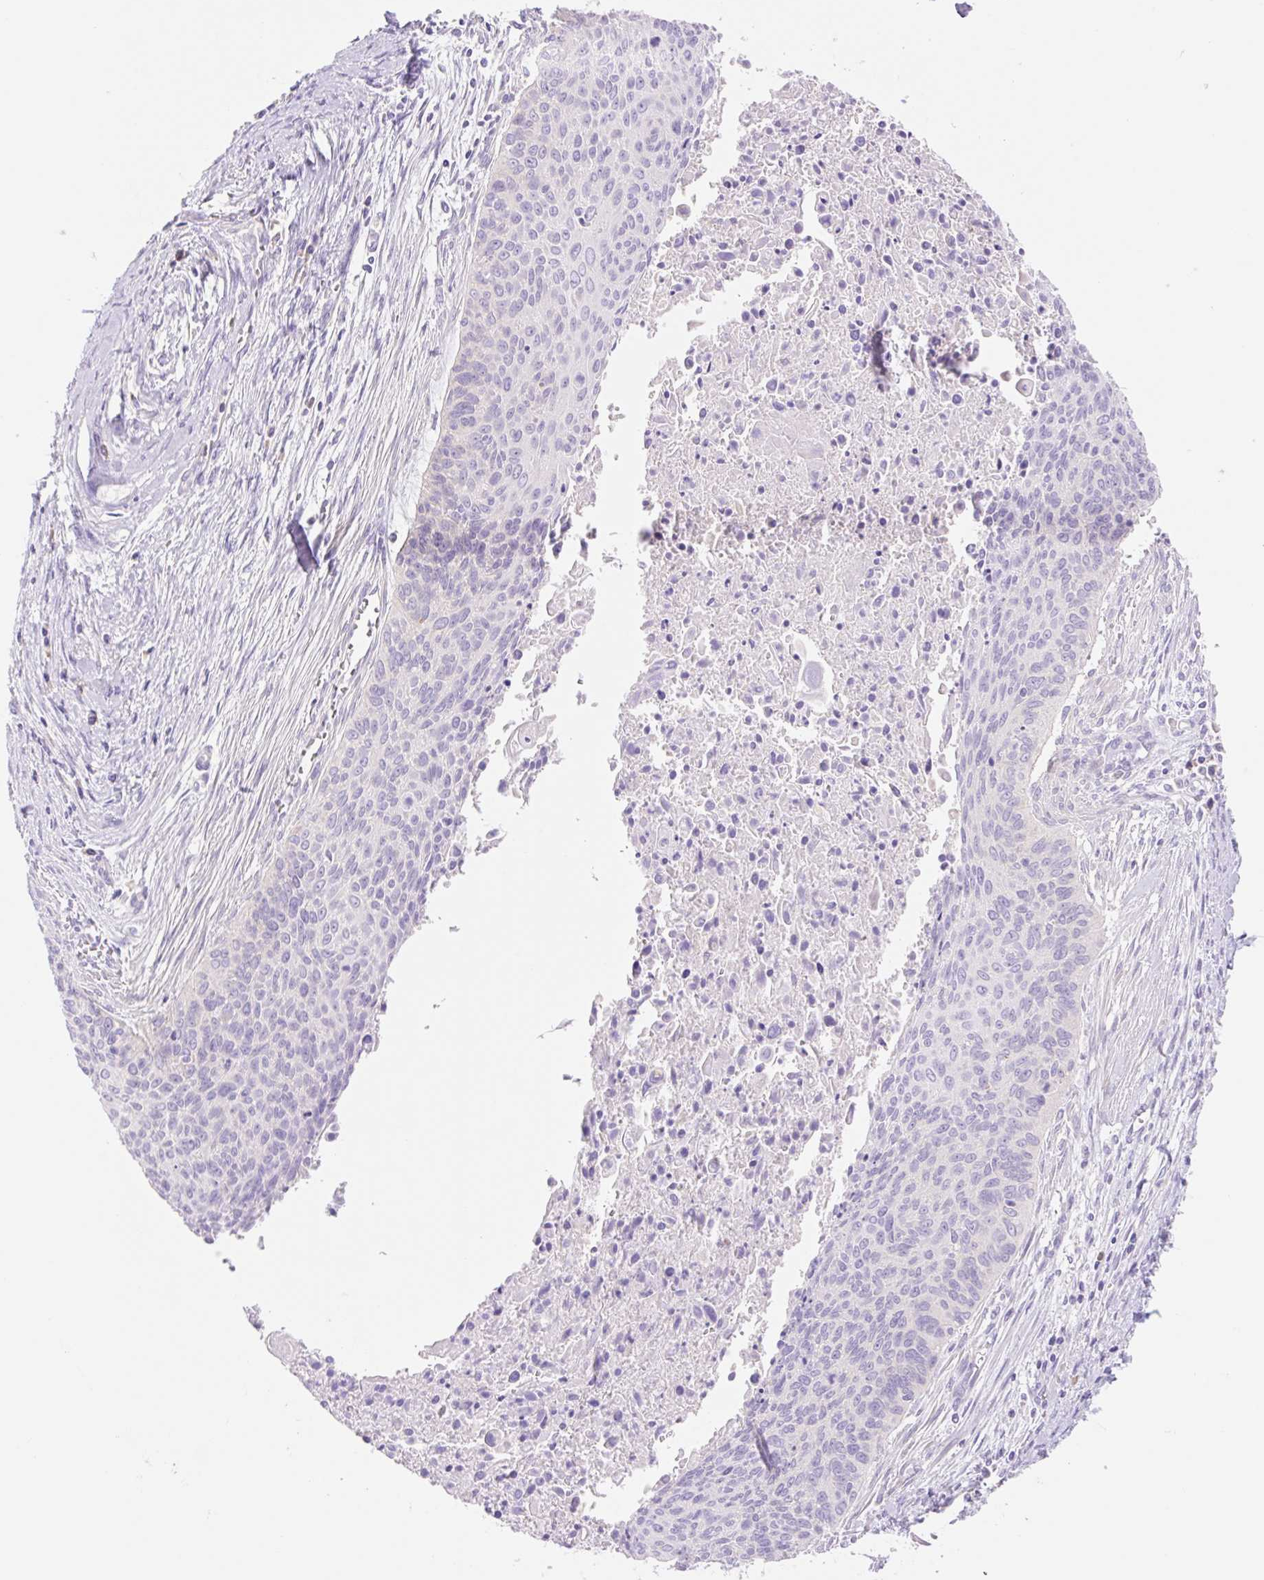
{"staining": {"intensity": "negative", "quantity": "none", "location": "none"}, "tissue": "cervical cancer", "cell_type": "Tumor cells", "image_type": "cancer", "snomed": [{"axis": "morphology", "description": "Squamous cell carcinoma, NOS"}, {"axis": "topography", "description": "Cervix"}], "caption": "DAB immunohistochemical staining of human squamous cell carcinoma (cervical) shows no significant expression in tumor cells.", "gene": "DENND5A", "patient": {"sex": "female", "age": 55}}